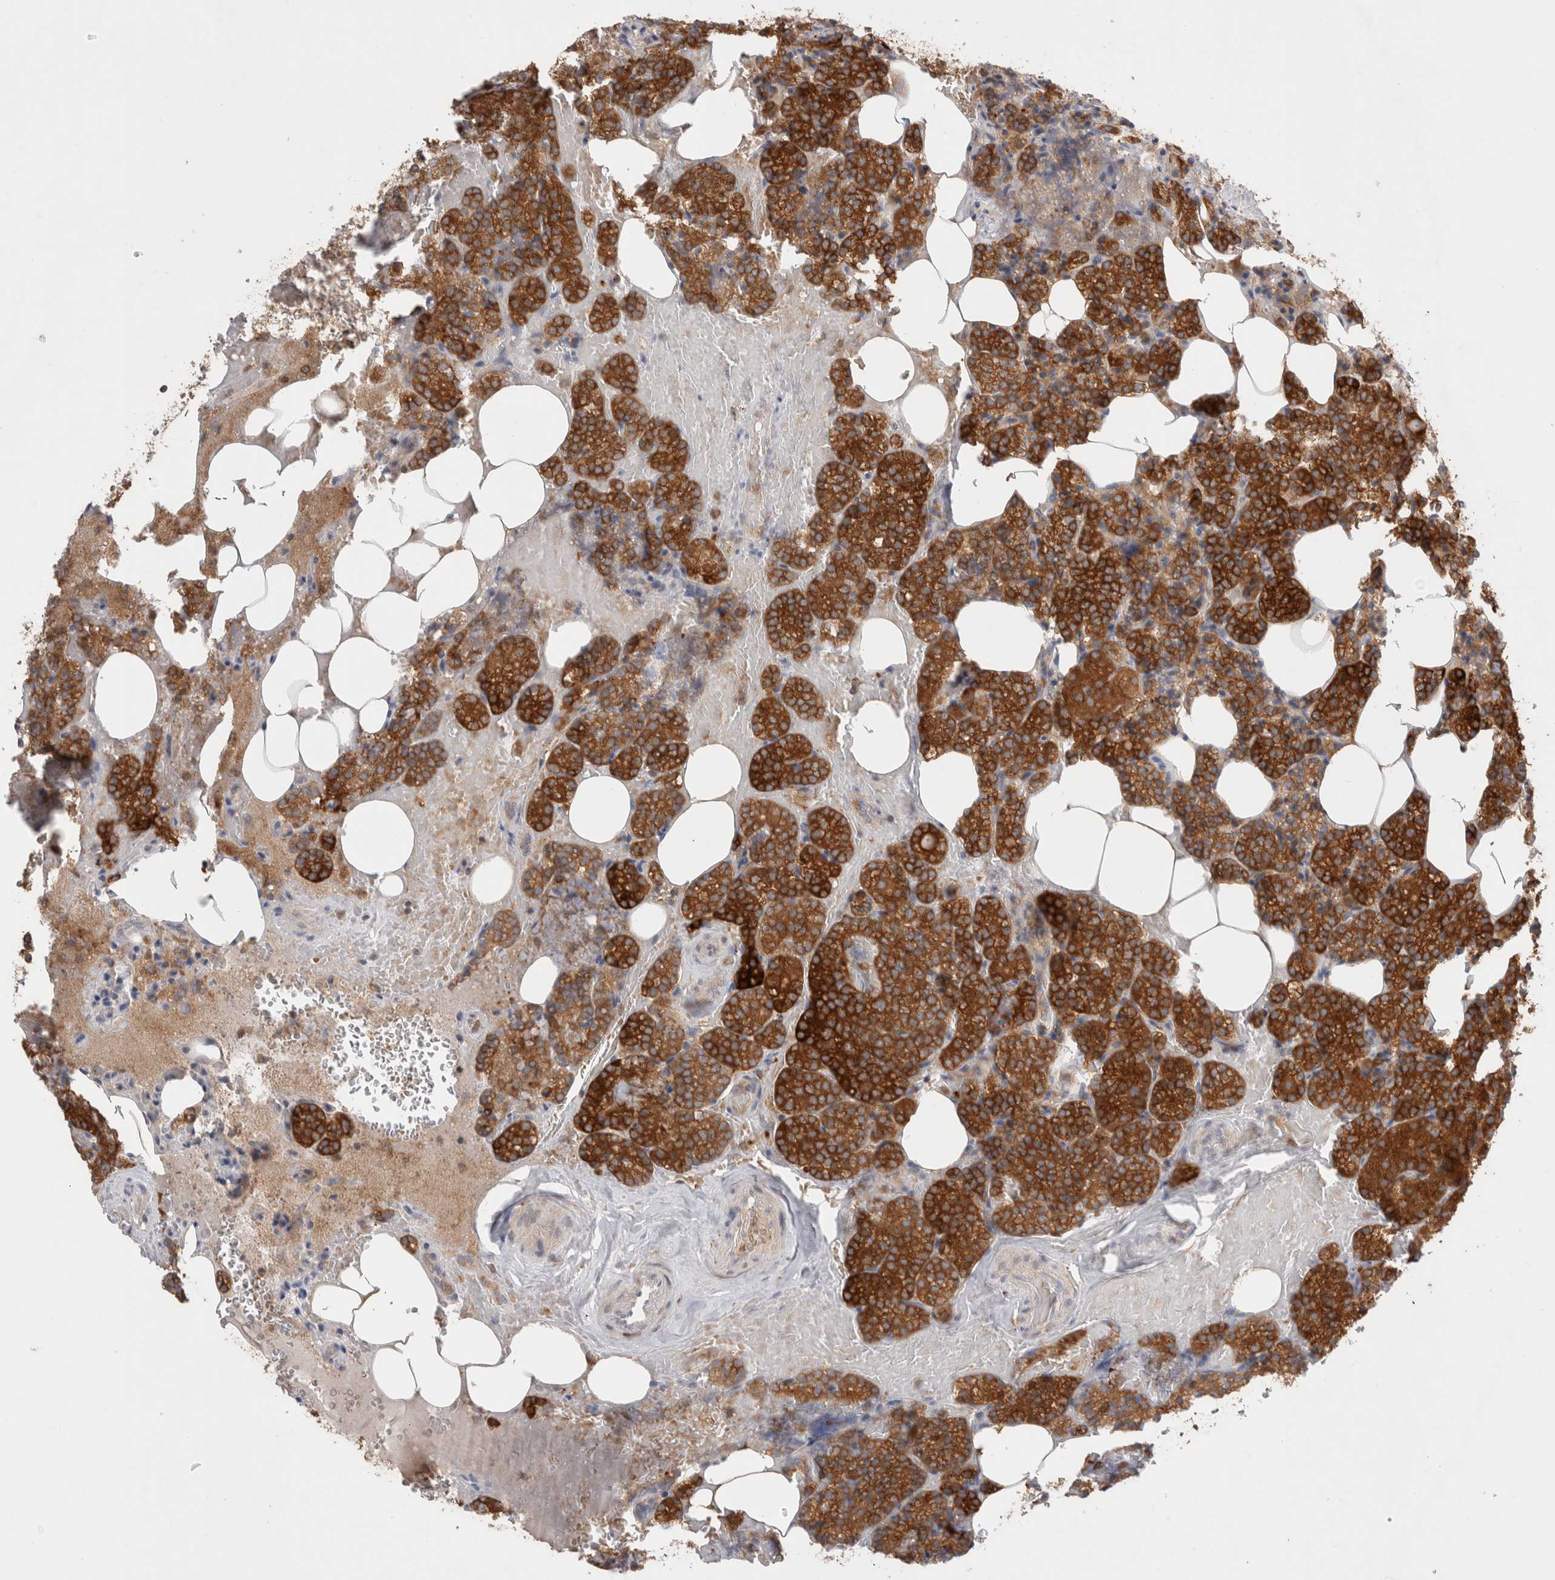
{"staining": {"intensity": "strong", "quantity": ">75%", "location": "cytoplasmic/membranous,nuclear"}, "tissue": "parathyroid gland", "cell_type": "Glandular cells", "image_type": "normal", "snomed": [{"axis": "morphology", "description": "Normal tissue, NOS"}, {"axis": "topography", "description": "Parathyroid gland"}], "caption": "Protein analysis of benign parathyroid gland shows strong cytoplasmic/membranous,nuclear expression in approximately >75% of glandular cells.", "gene": "KLHL14", "patient": {"sex": "female", "age": 78}}